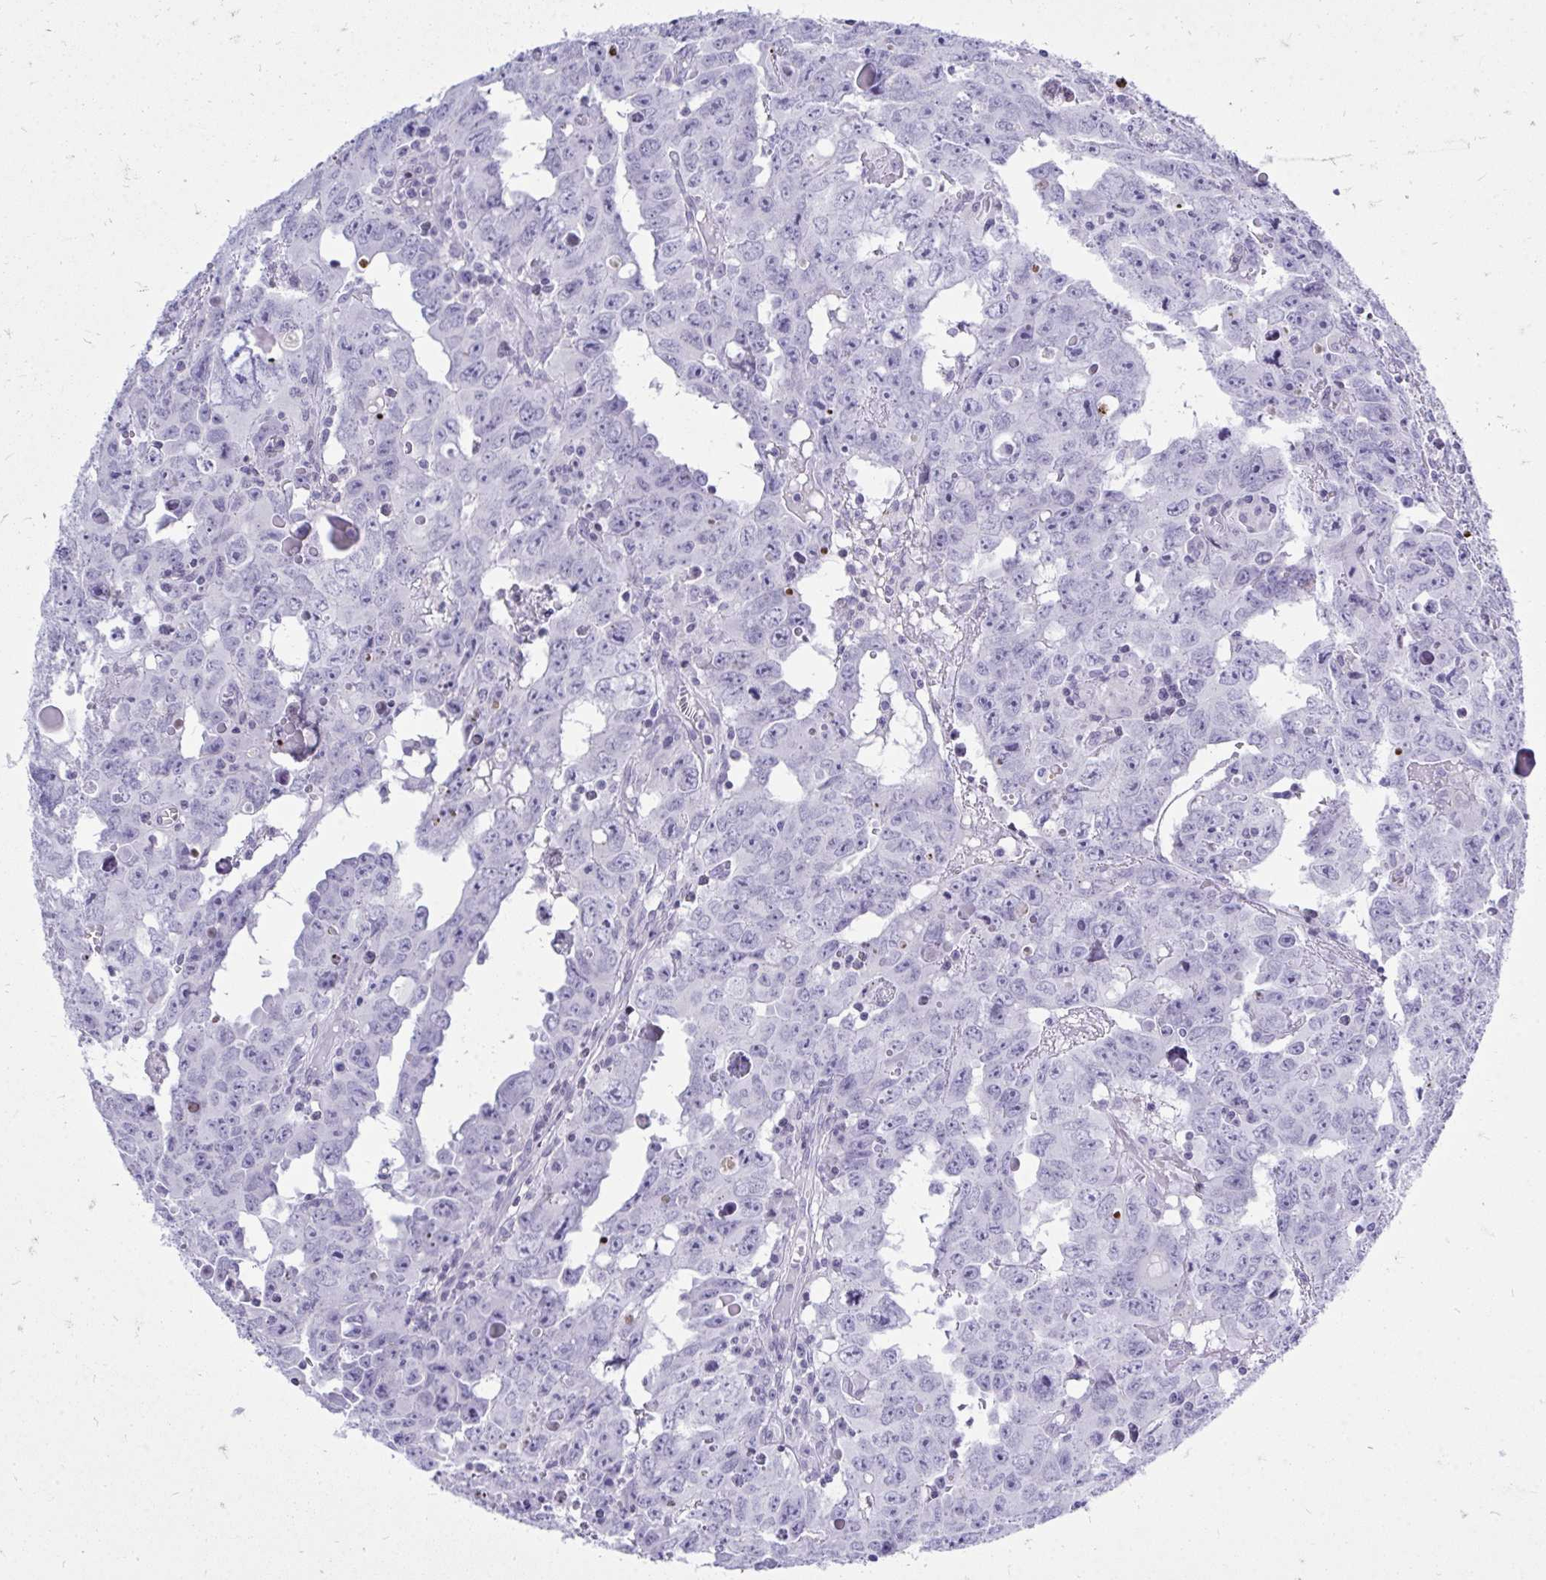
{"staining": {"intensity": "negative", "quantity": "none", "location": "none"}, "tissue": "testis cancer", "cell_type": "Tumor cells", "image_type": "cancer", "snomed": [{"axis": "morphology", "description": "Carcinoma, Embryonal, NOS"}, {"axis": "topography", "description": "Testis"}], "caption": "This histopathology image is of testis embryonal carcinoma stained with immunohistochemistry (IHC) to label a protein in brown with the nuclei are counter-stained blue. There is no expression in tumor cells.", "gene": "GABRA1", "patient": {"sex": "male", "age": 22}}